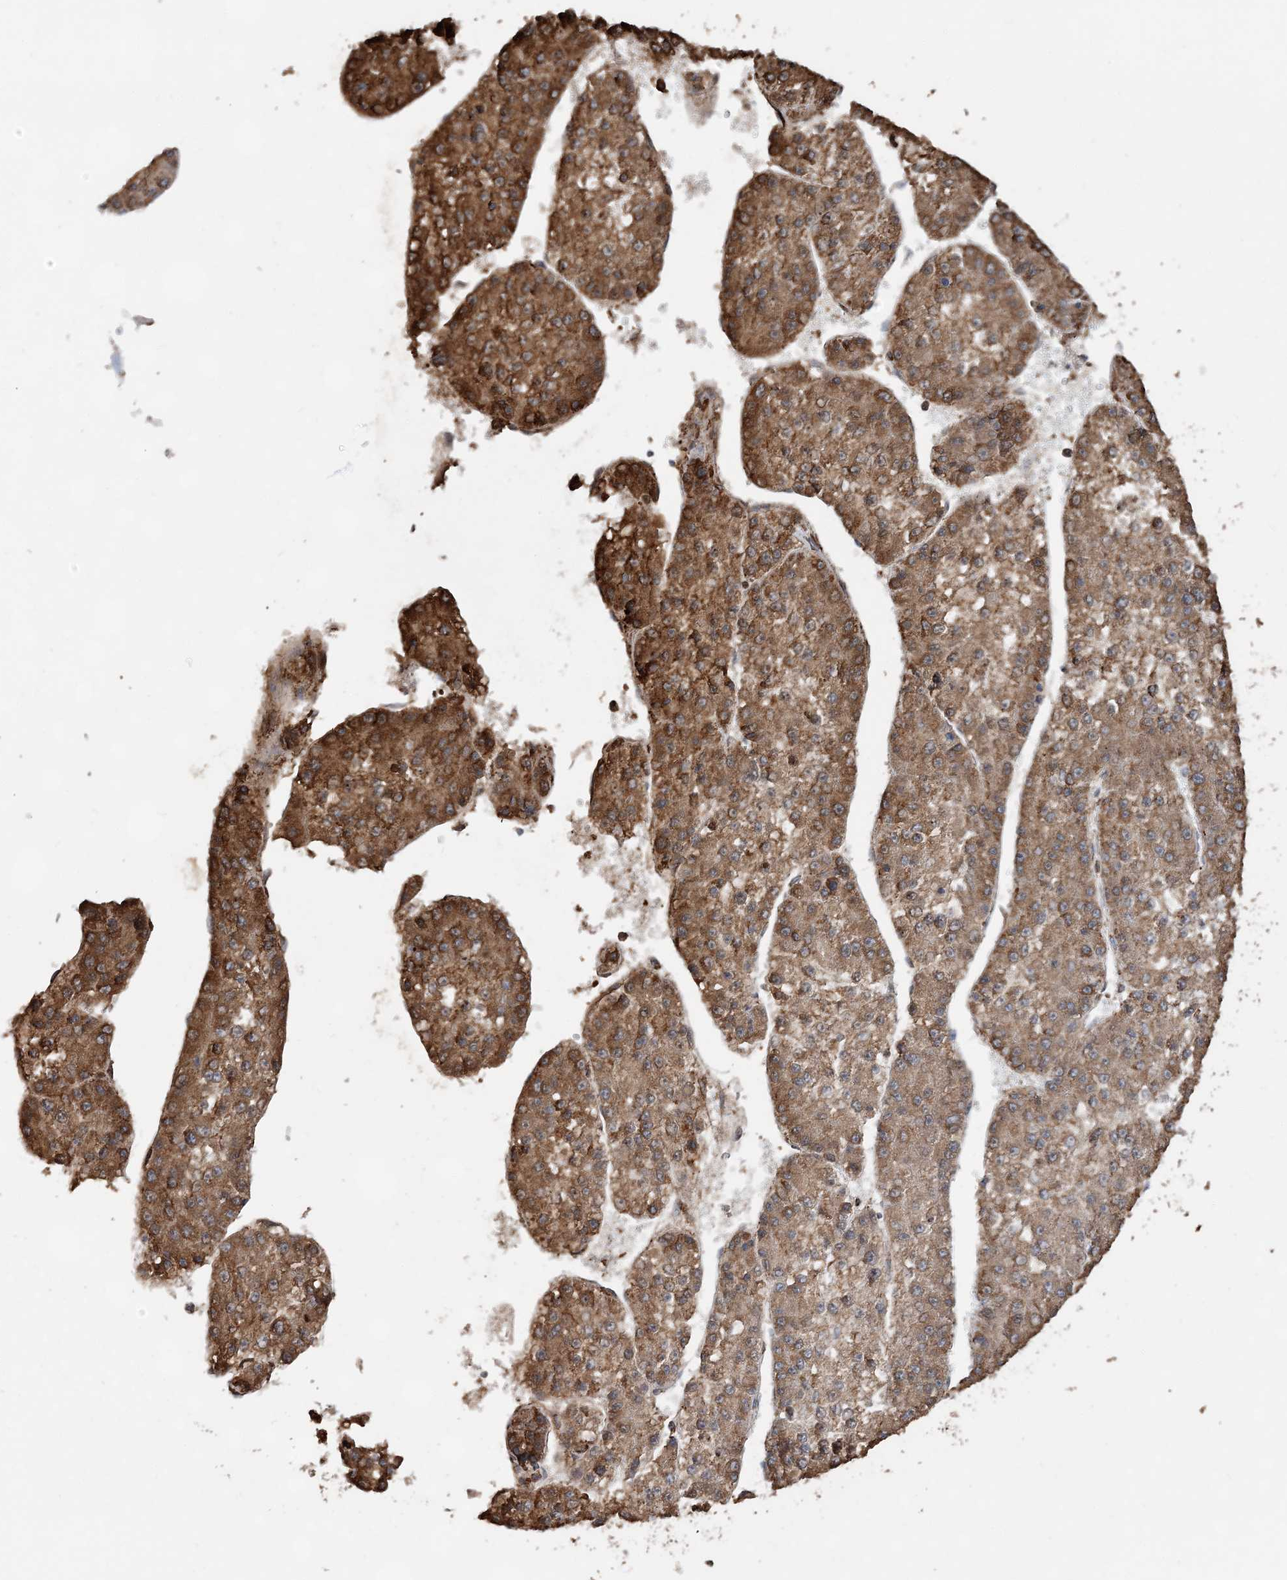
{"staining": {"intensity": "moderate", "quantity": ">75%", "location": "cytoplasmic/membranous"}, "tissue": "liver cancer", "cell_type": "Tumor cells", "image_type": "cancer", "snomed": [{"axis": "morphology", "description": "Carcinoma, Hepatocellular, NOS"}, {"axis": "topography", "description": "Liver"}], "caption": "Immunohistochemistry micrograph of neoplastic tissue: liver hepatocellular carcinoma stained using IHC exhibits medium levels of moderate protein expression localized specifically in the cytoplasmic/membranous of tumor cells, appearing as a cytoplasmic/membranous brown color.", "gene": "WDR12", "patient": {"sex": "female", "age": 73}}